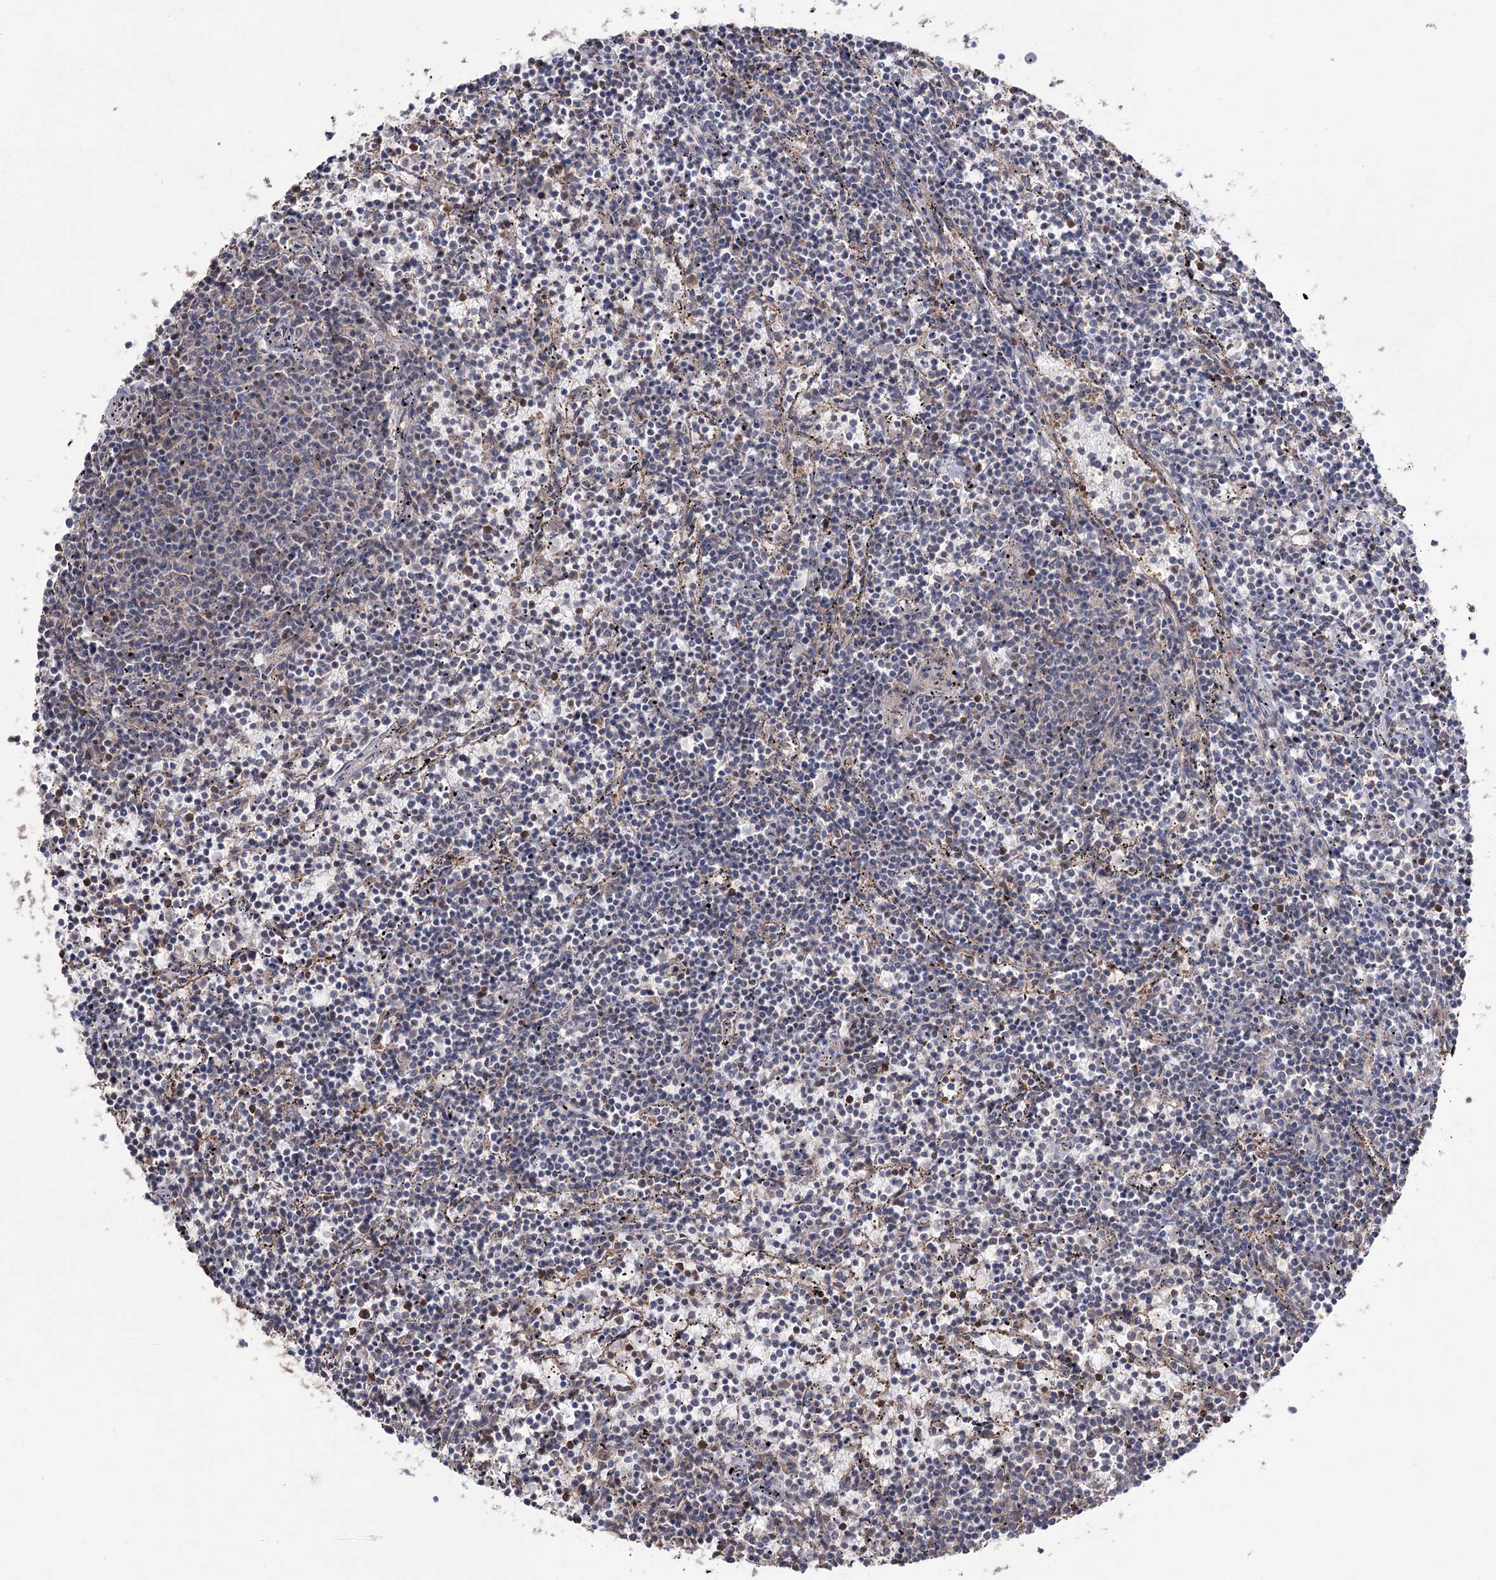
{"staining": {"intensity": "negative", "quantity": "none", "location": "none"}, "tissue": "lymphoma", "cell_type": "Tumor cells", "image_type": "cancer", "snomed": [{"axis": "morphology", "description": "Malignant lymphoma, non-Hodgkin's type, Low grade"}, {"axis": "topography", "description": "Spleen"}], "caption": "High magnification brightfield microscopy of malignant lymphoma, non-Hodgkin's type (low-grade) stained with DAB (3,3'-diaminobenzidine) (brown) and counterstained with hematoxylin (blue): tumor cells show no significant expression.", "gene": "LARS2", "patient": {"sex": "female", "age": 50}}